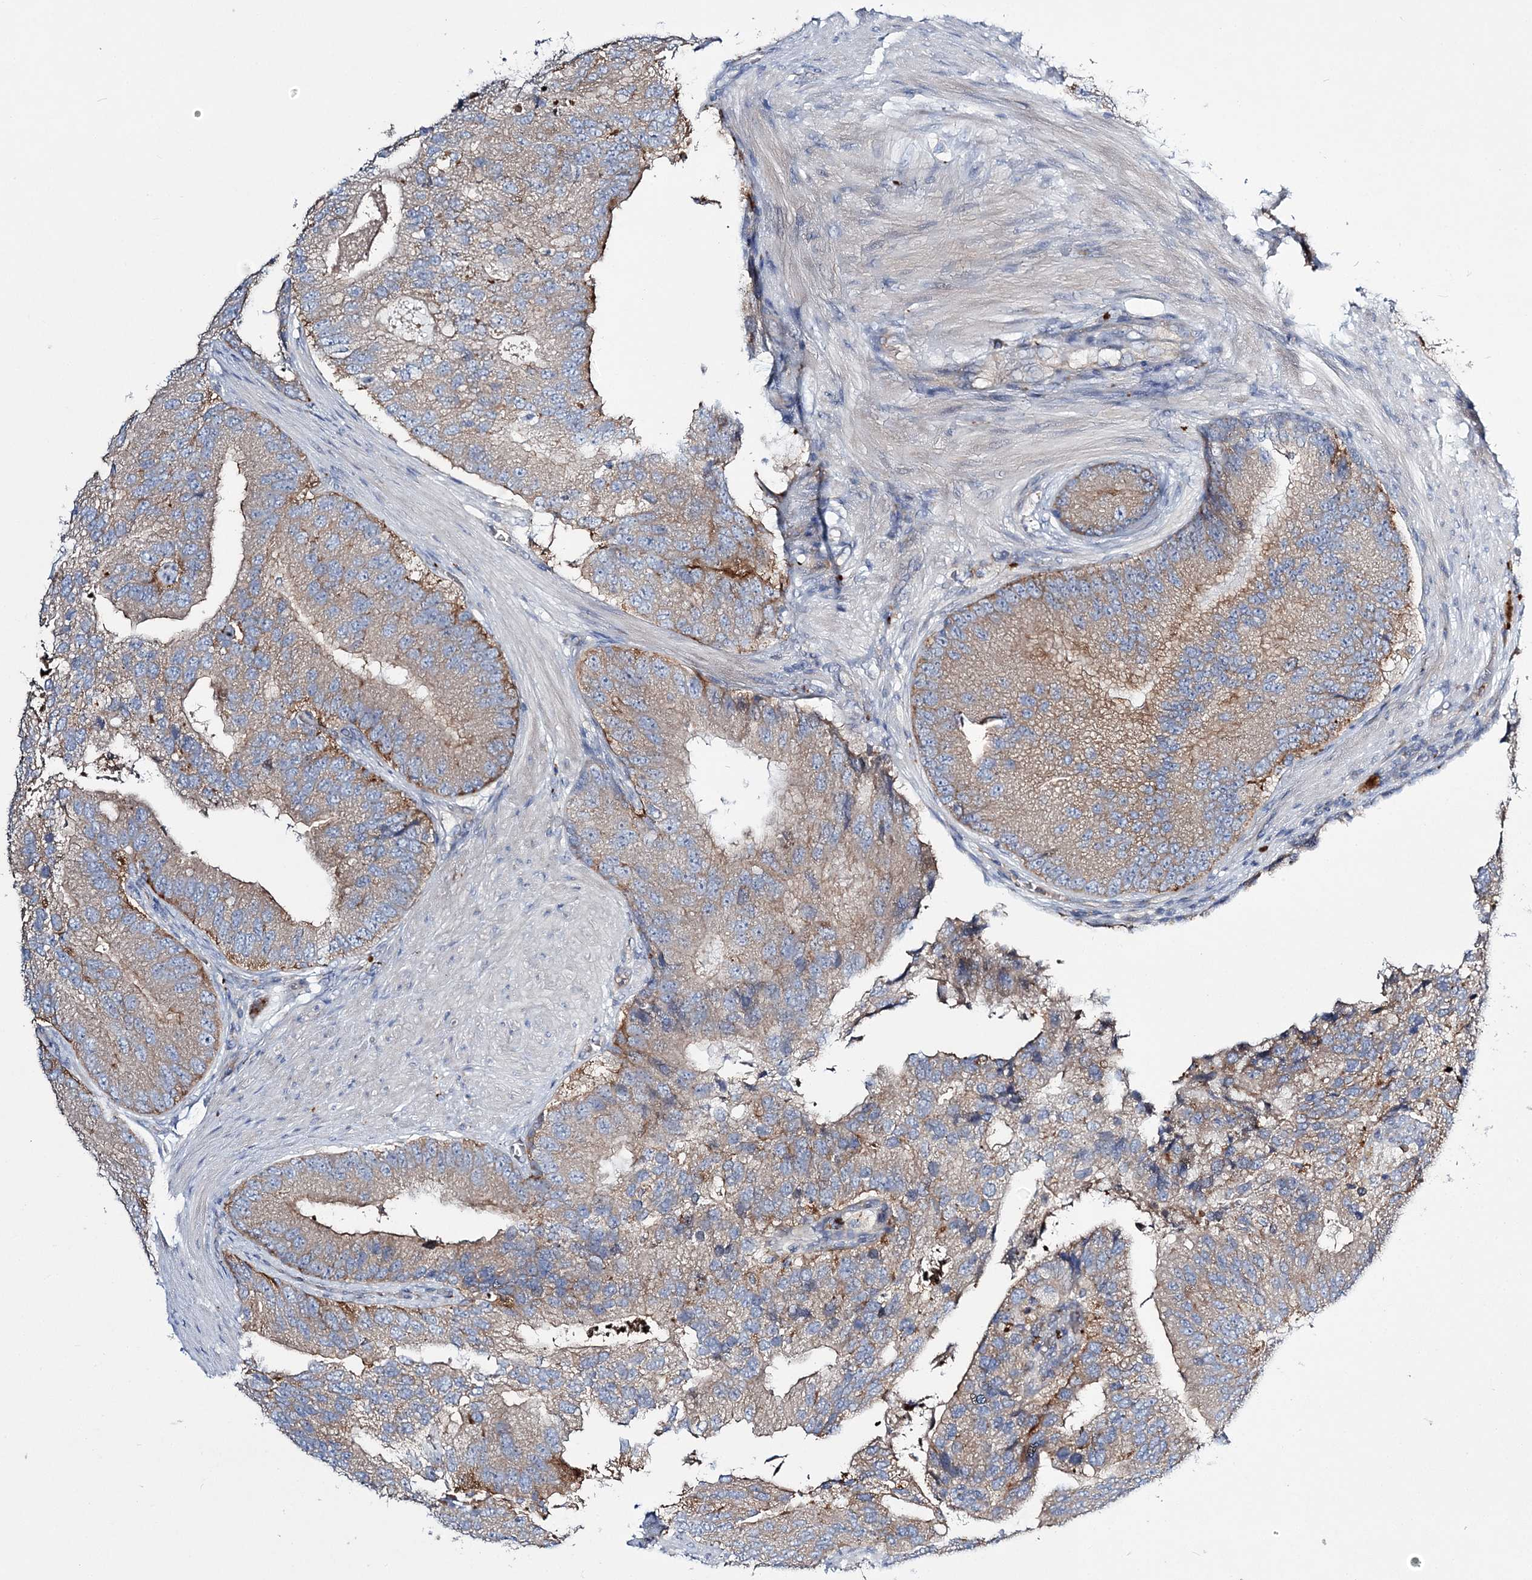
{"staining": {"intensity": "moderate", "quantity": "25%-75%", "location": "cytoplasmic/membranous"}, "tissue": "prostate cancer", "cell_type": "Tumor cells", "image_type": "cancer", "snomed": [{"axis": "morphology", "description": "Adenocarcinoma, High grade"}, {"axis": "topography", "description": "Prostate"}], "caption": "Protein positivity by immunohistochemistry shows moderate cytoplasmic/membranous staining in approximately 25%-75% of tumor cells in prostate high-grade adenocarcinoma.", "gene": "ATP11B", "patient": {"sex": "male", "age": 70}}